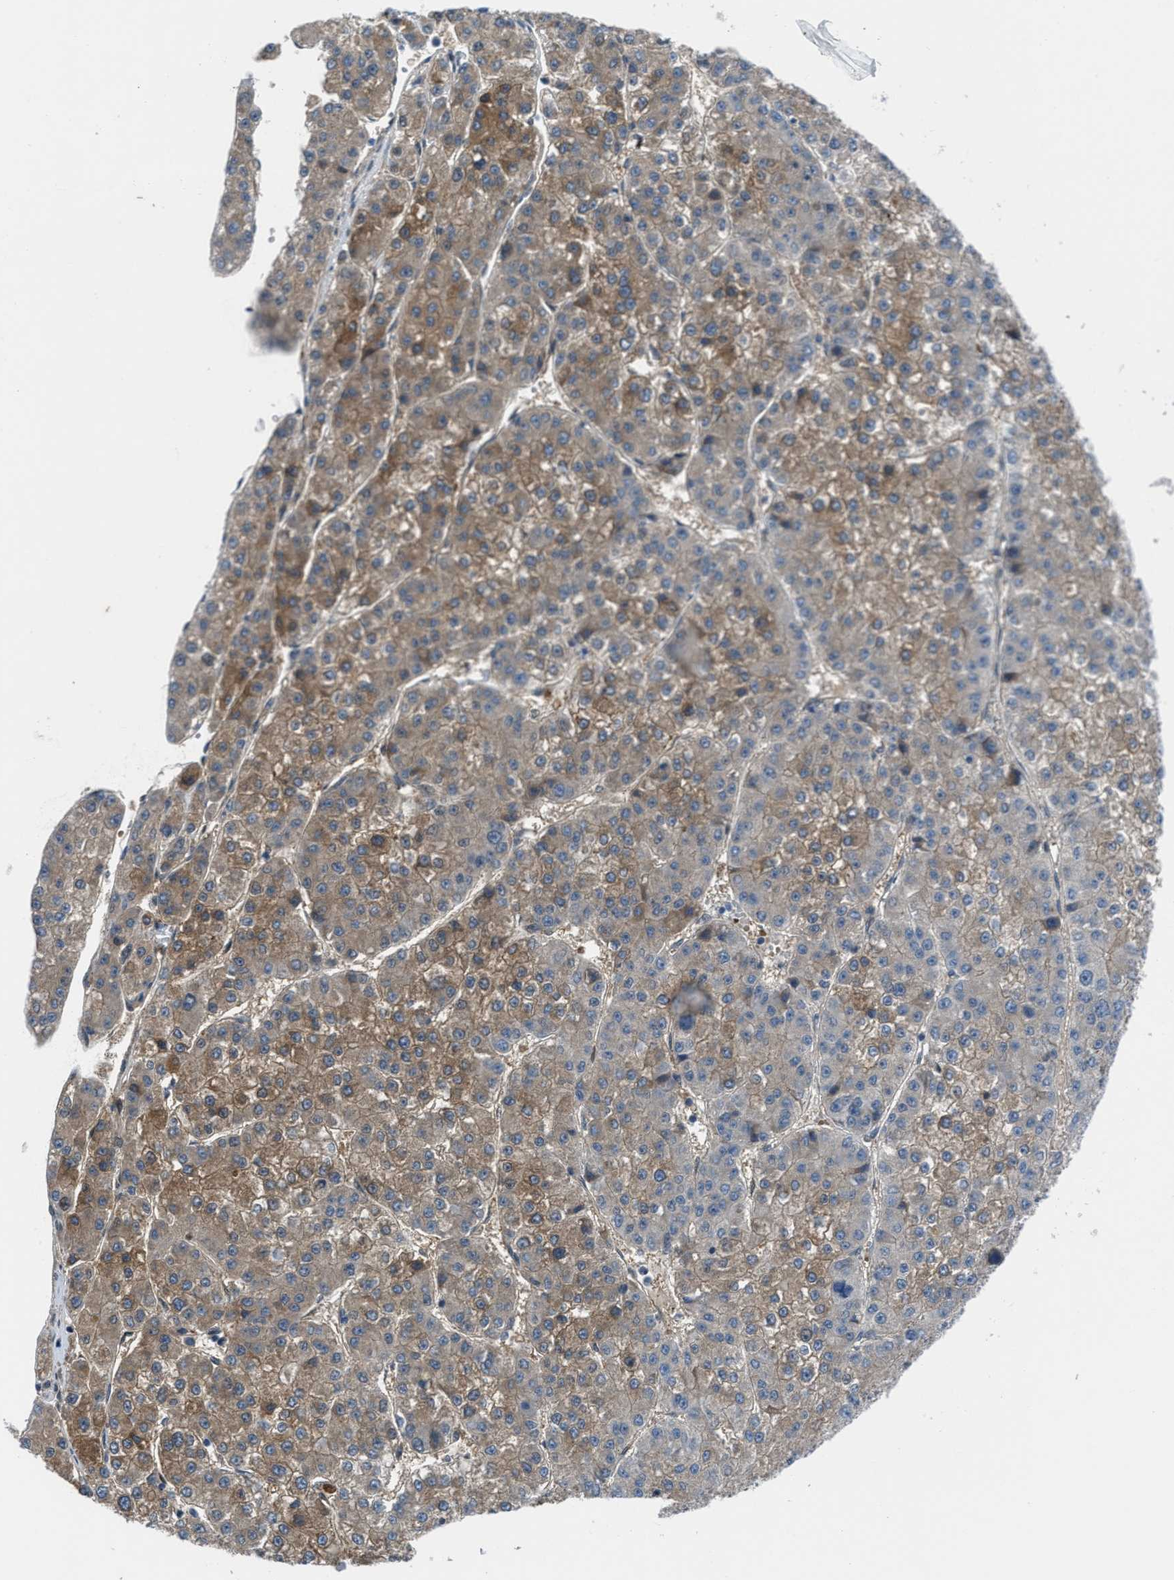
{"staining": {"intensity": "moderate", "quantity": ">75%", "location": "cytoplasmic/membranous"}, "tissue": "liver cancer", "cell_type": "Tumor cells", "image_type": "cancer", "snomed": [{"axis": "morphology", "description": "Carcinoma, Hepatocellular, NOS"}, {"axis": "topography", "description": "Liver"}], "caption": "Liver cancer tissue demonstrates moderate cytoplasmic/membranous positivity in approximately >75% of tumor cells", "gene": "BAZ2B", "patient": {"sex": "female", "age": 73}}